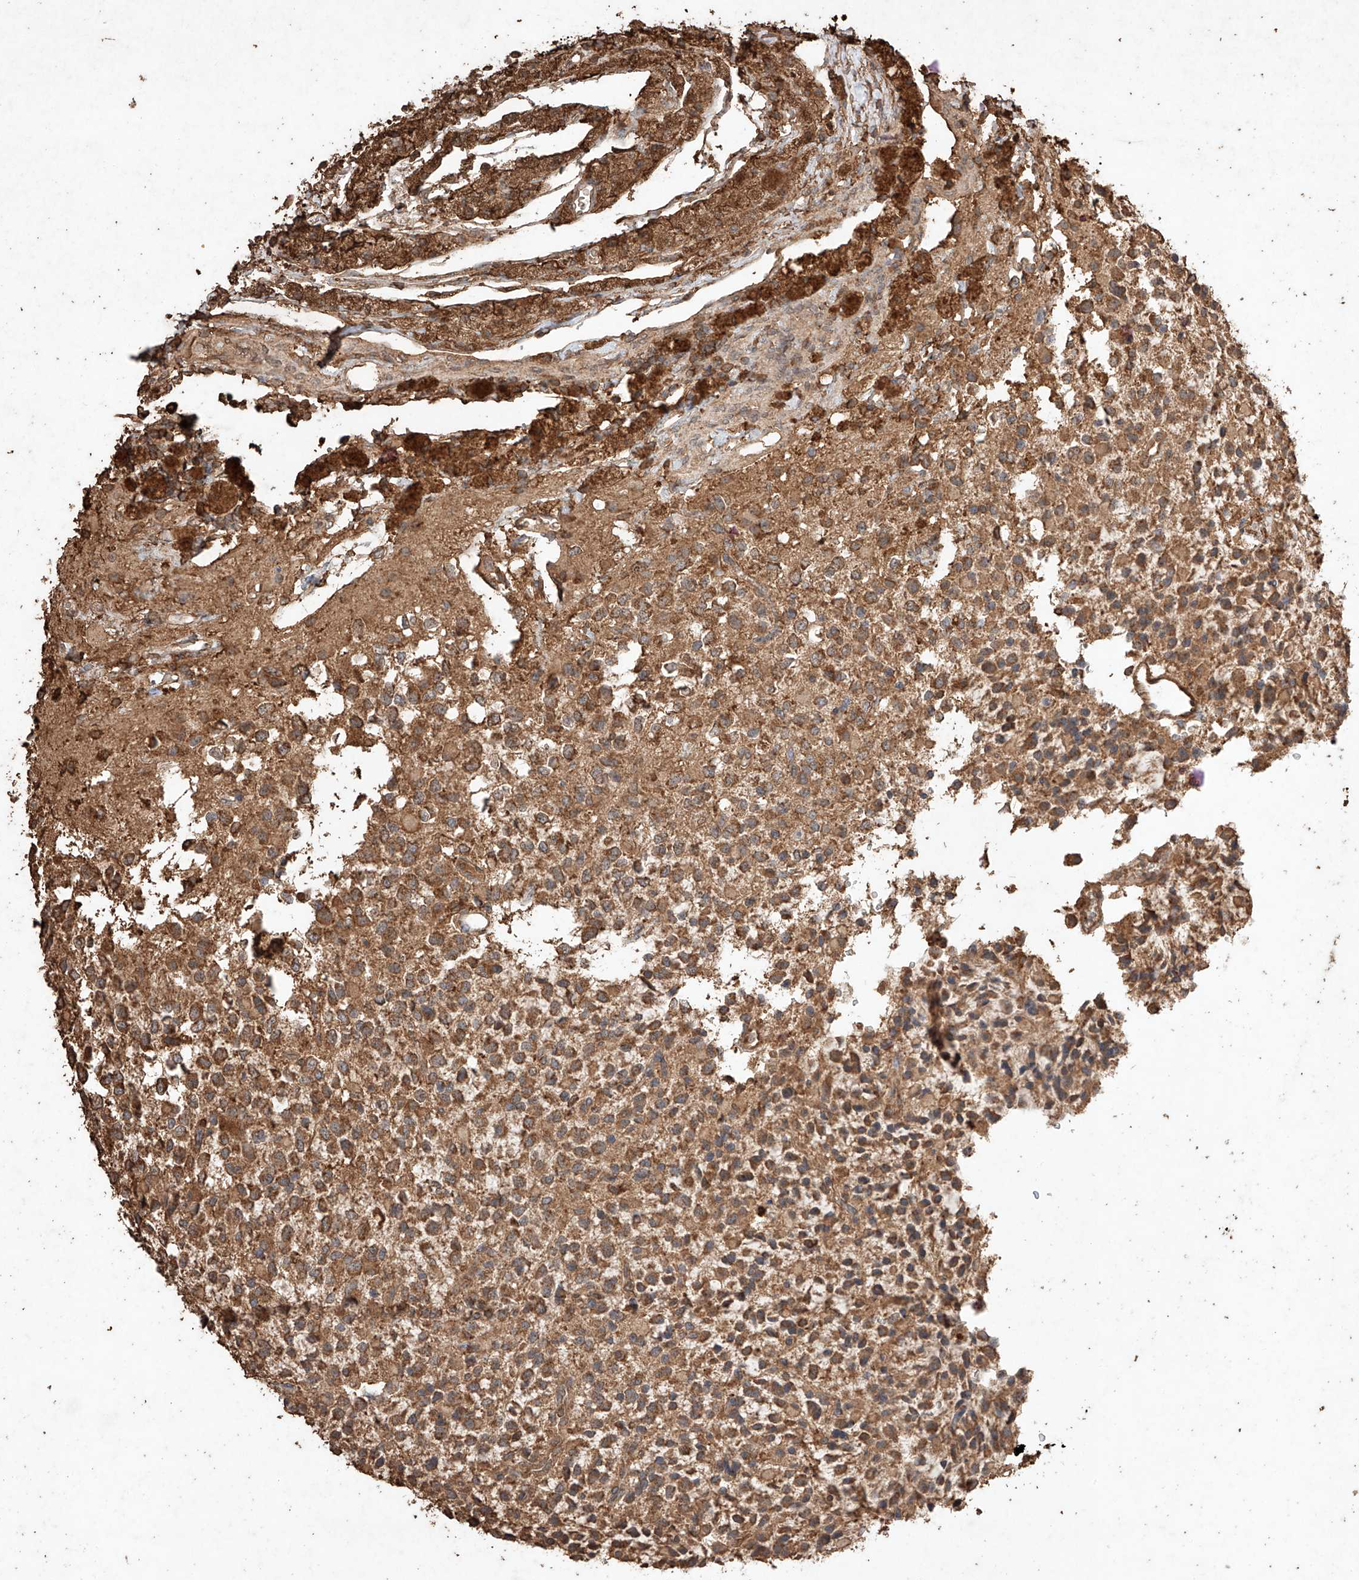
{"staining": {"intensity": "strong", "quantity": ">75%", "location": "cytoplasmic/membranous,nuclear"}, "tissue": "glioma", "cell_type": "Tumor cells", "image_type": "cancer", "snomed": [{"axis": "morphology", "description": "Glioma, malignant, High grade"}, {"axis": "topography", "description": "Brain"}], "caption": "The histopathology image displays staining of malignant high-grade glioma, revealing strong cytoplasmic/membranous and nuclear protein staining (brown color) within tumor cells. (DAB (3,3'-diaminobenzidine) IHC with brightfield microscopy, high magnification).", "gene": "M6PR", "patient": {"sex": "male", "age": 34}}